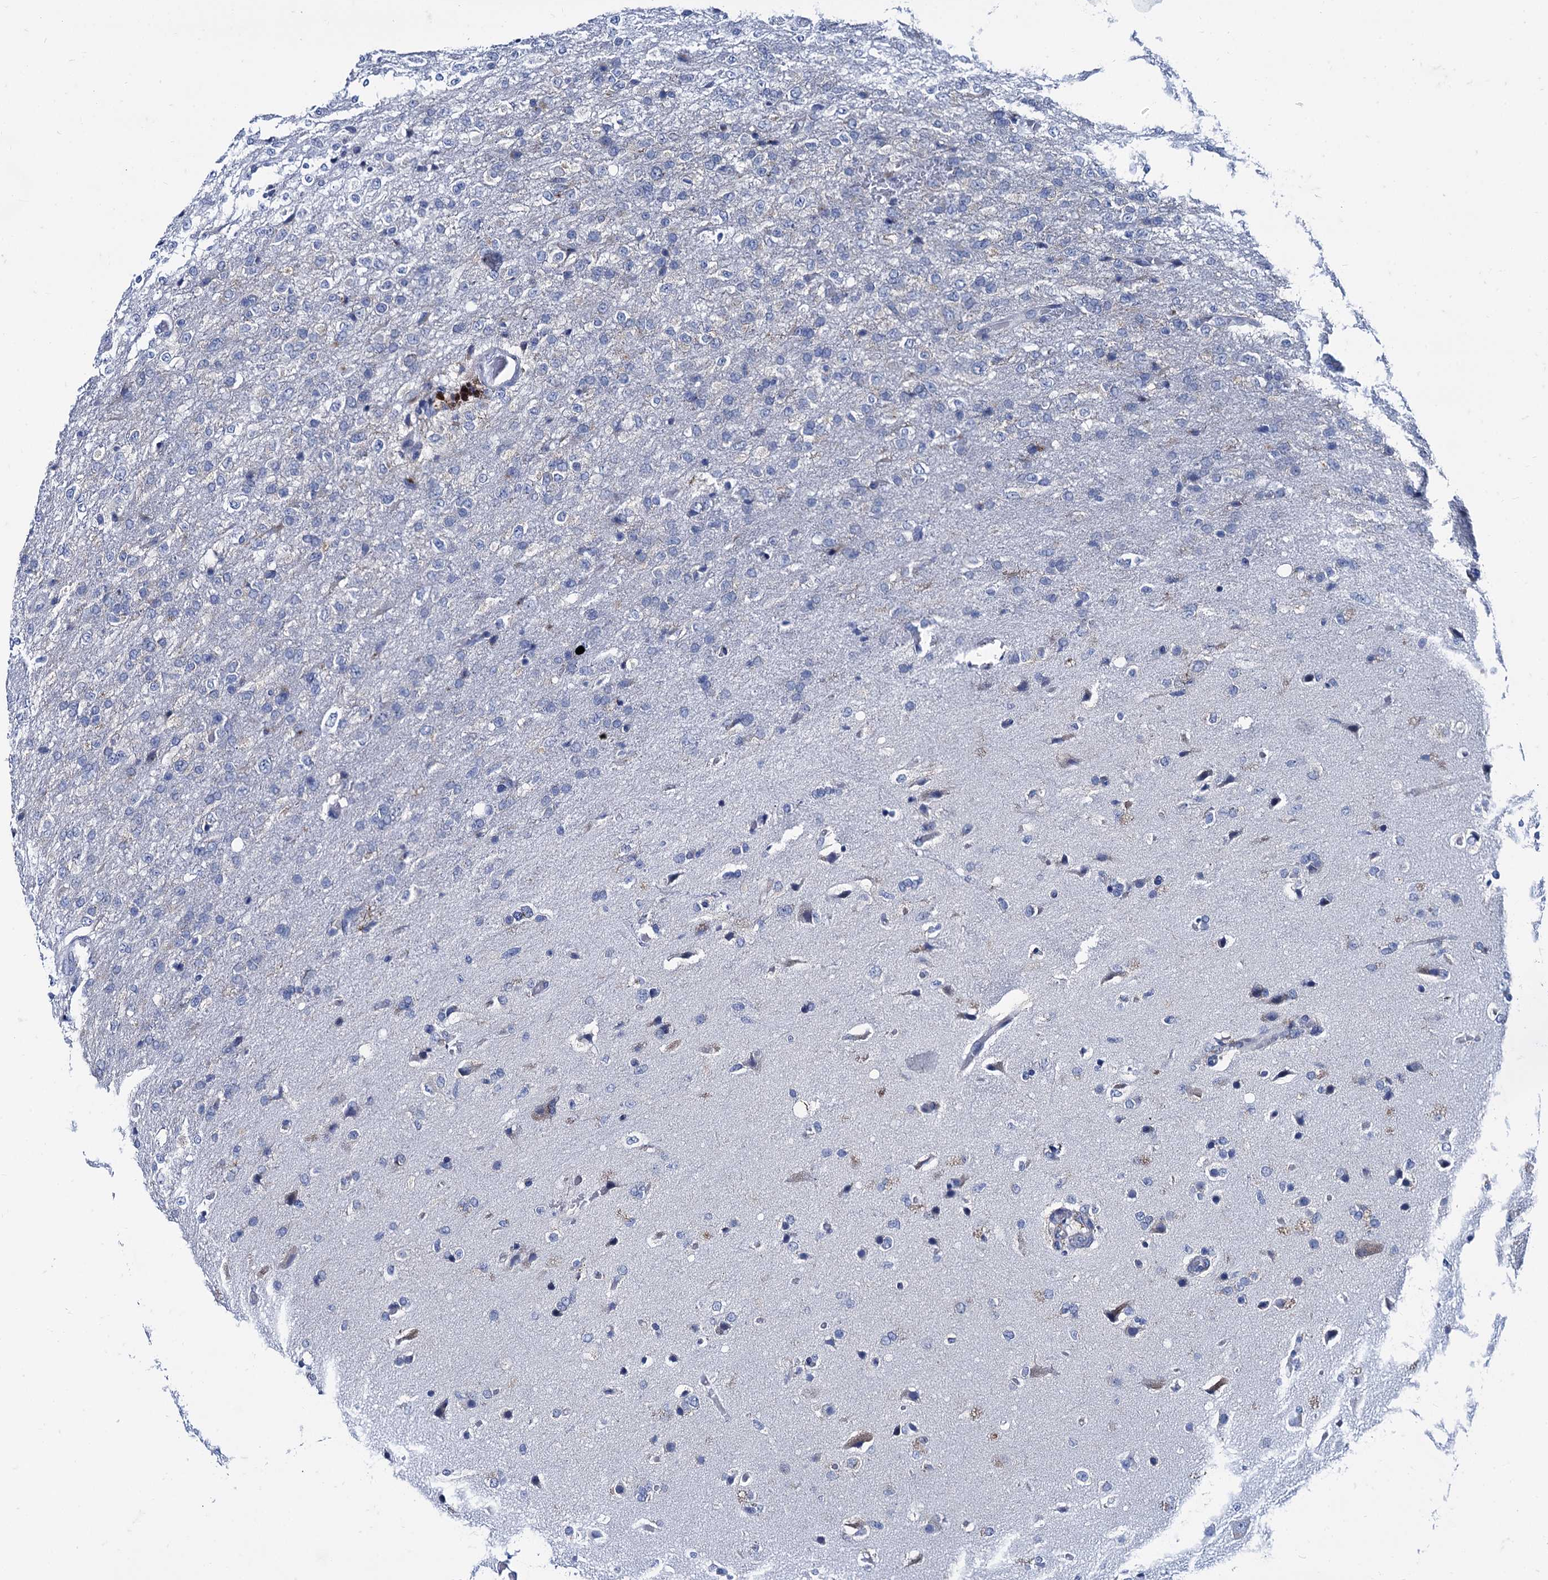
{"staining": {"intensity": "negative", "quantity": "none", "location": "none"}, "tissue": "glioma", "cell_type": "Tumor cells", "image_type": "cancer", "snomed": [{"axis": "morphology", "description": "Glioma, malignant, High grade"}, {"axis": "topography", "description": "Brain"}], "caption": "DAB immunohistochemical staining of glioma displays no significant expression in tumor cells.", "gene": "FOXR2", "patient": {"sex": "female", "age": 74}}